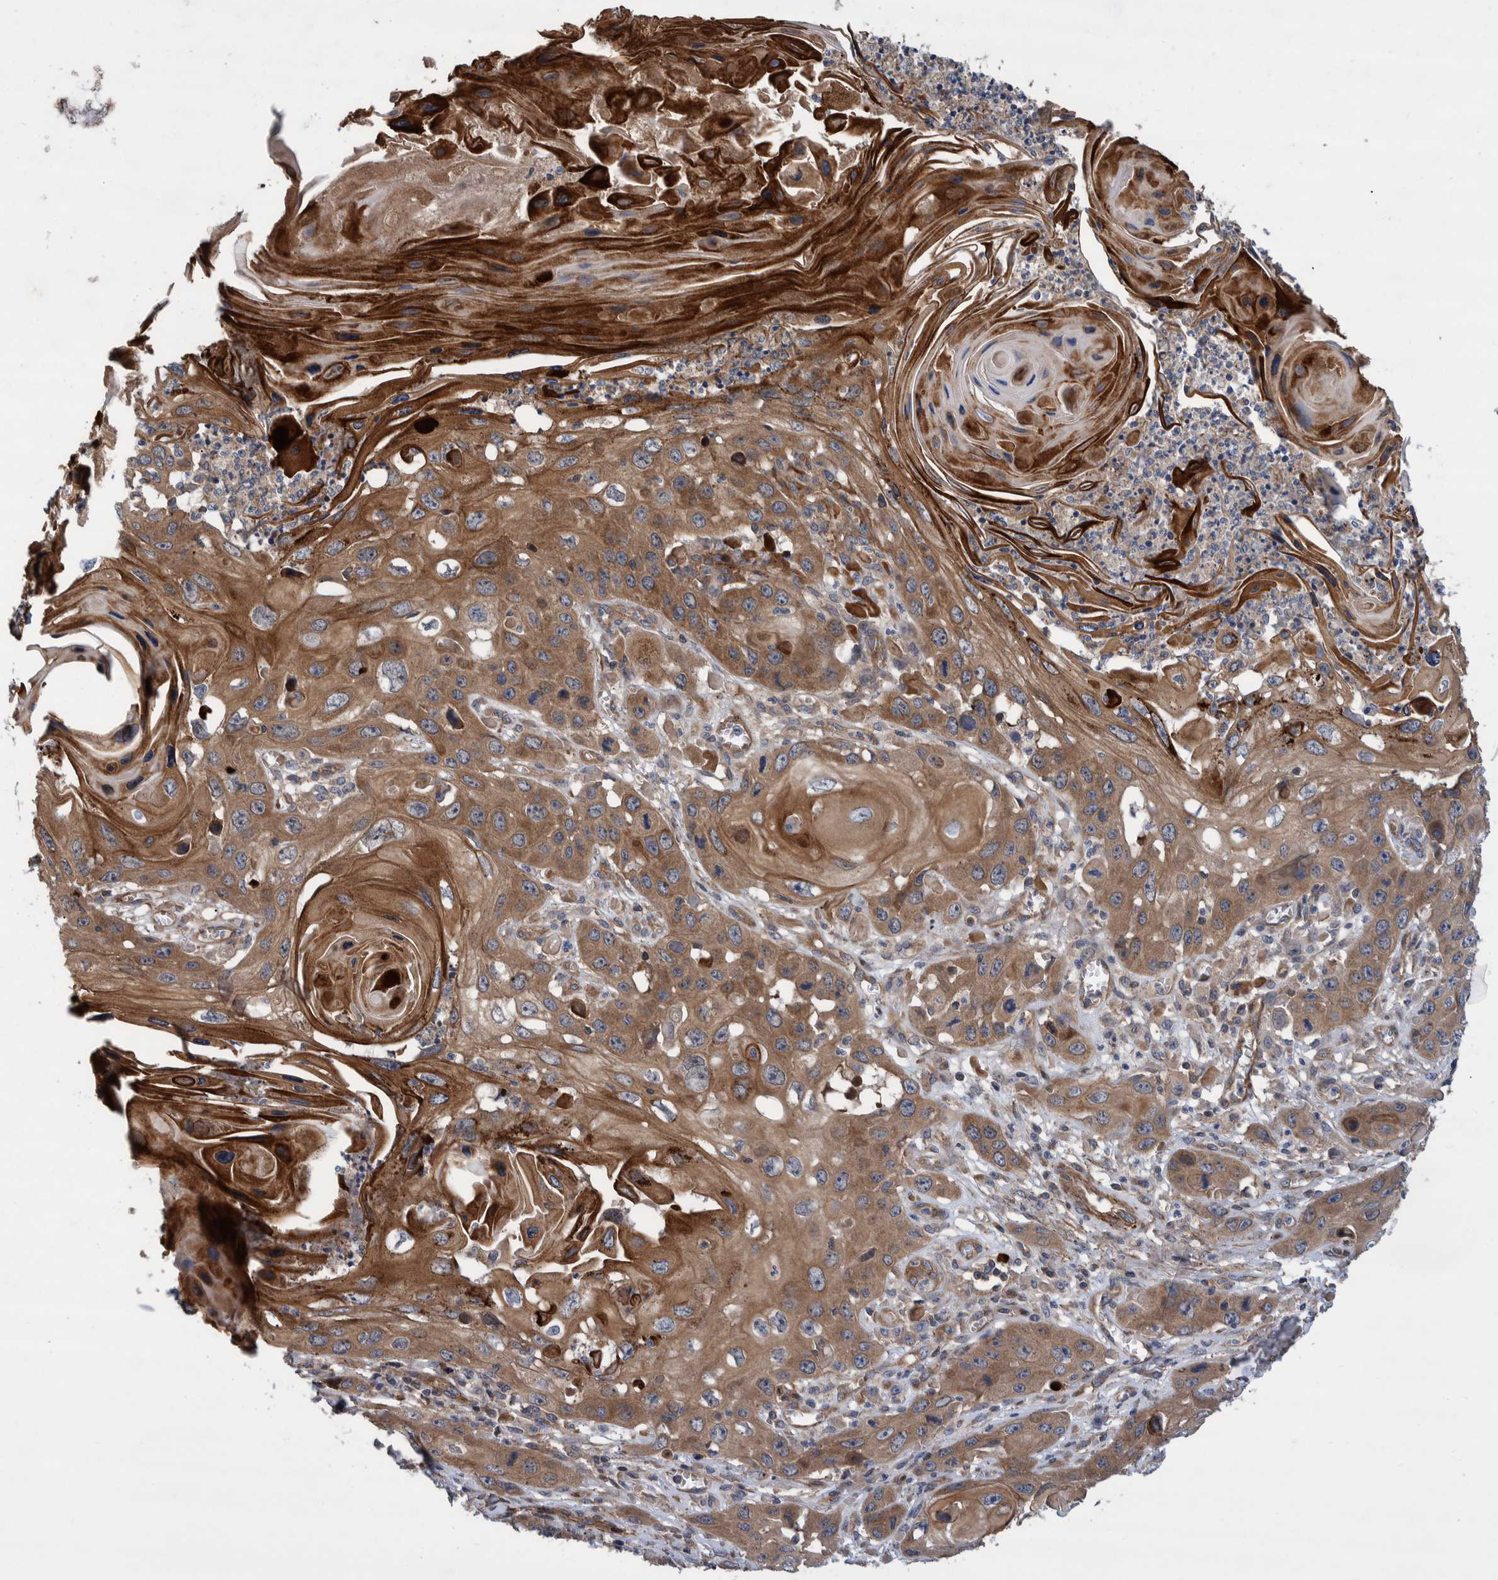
{"staining": {"intensity": "strong", "quantity": ">75%", "location": "cytoplasmic/membranous"}, "tissue": "skin cancer", "cell_type": "Tumor cells", "image_type": "cancer", "snomed": [{"axis": "morphology", "description": "Squamous cell carcinoma, NOS"}, {"axis": "topography", "description": "Skin"}], "caption": "Strong cytoplasmic/membranous staining is appreciated in about >75% of tumor cells in skin squamous cell carcinoma.", "gene": "GRPEL2", "patient": {"sex": "male", "age": 55}}